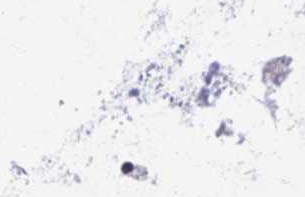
{"staining": {"intensity": "negative", "quantity": "none", "location": "none"}, "tissue": "soft tissue", "cell_type": "Chondrocytes", "image_type": "normal", "snomed": [{"axis": "morphology", "description": "Normal tissue, NOS"}, {"axis": "topography", "description": "Cartilage tissue"}, {"axis": "topography", "description": "Nasopharynx"}, {"axis": "topography", "description": "Thyroid gland"}], "caption": "Normal soft tissue was stained to show a protein in brown. There is no significant expression in chondrocytes. Brightfield microscopy of immunohistochemistry stained with DAB (brown) and hematoxylin (blue), captured at high magnification.", "gene": "ENSG00000275249", "patient": {"sex": "male", "age": 63}}